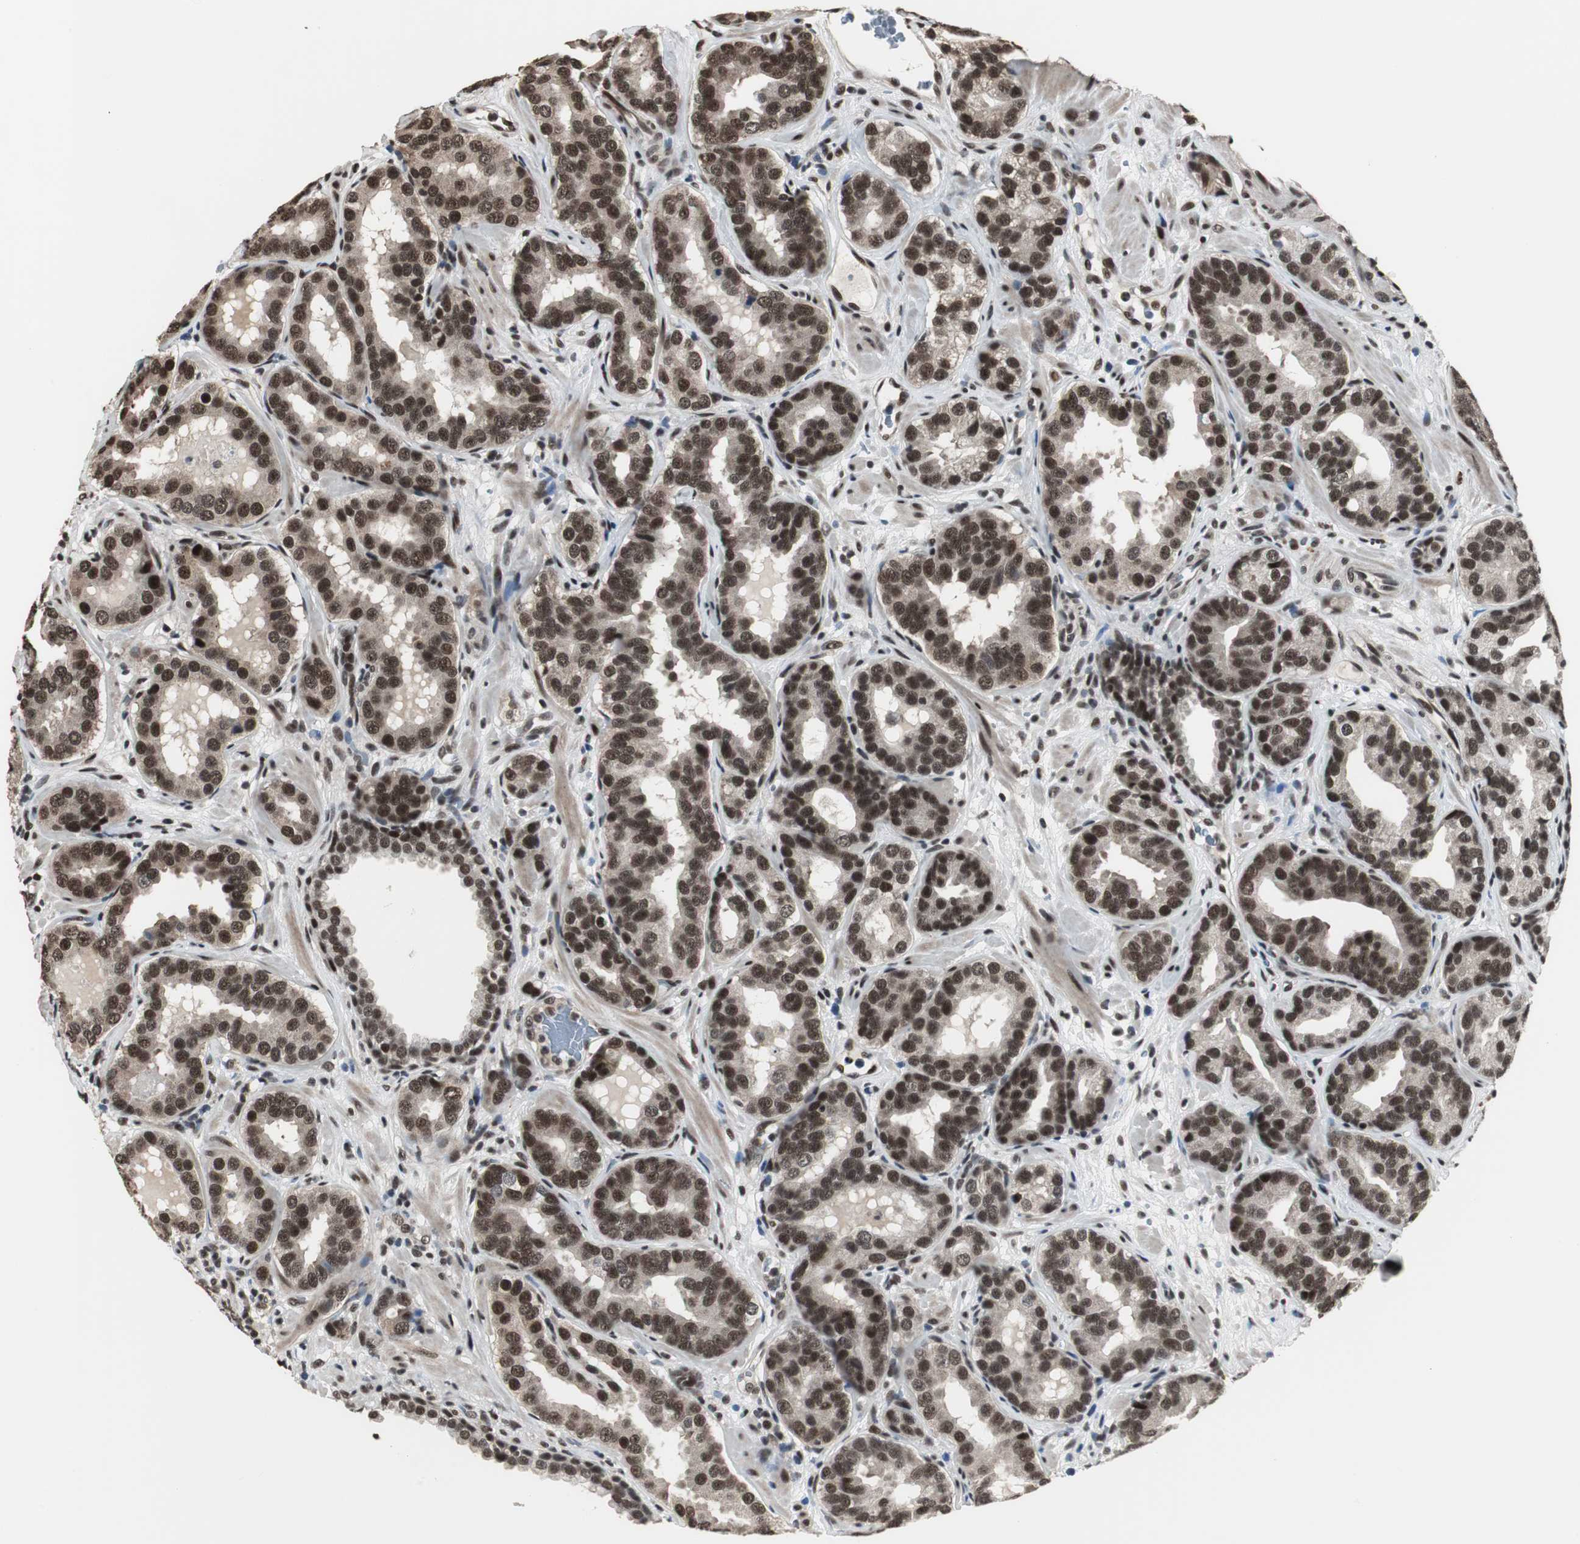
{"staining": {"intensity": "strong", "quantity": ">75%", "location": "nuclear"}, "tissue": "prostate cancer", "cell_type": "Tumor cells", "image_type": "cancer", "snomed": [{"axis": "morphology", "description": "Adenocarcinoma, Low grade"}, {"axis": "topography", "description": "Prostate"}], "caption": "This is an image of IHC staining of prostate adenocarcinoma (low-grade), which shows strong expression in the nuclear of tumor cells.", "gene": "CDK9", "patient": {"sex": "male", "age": 59}}